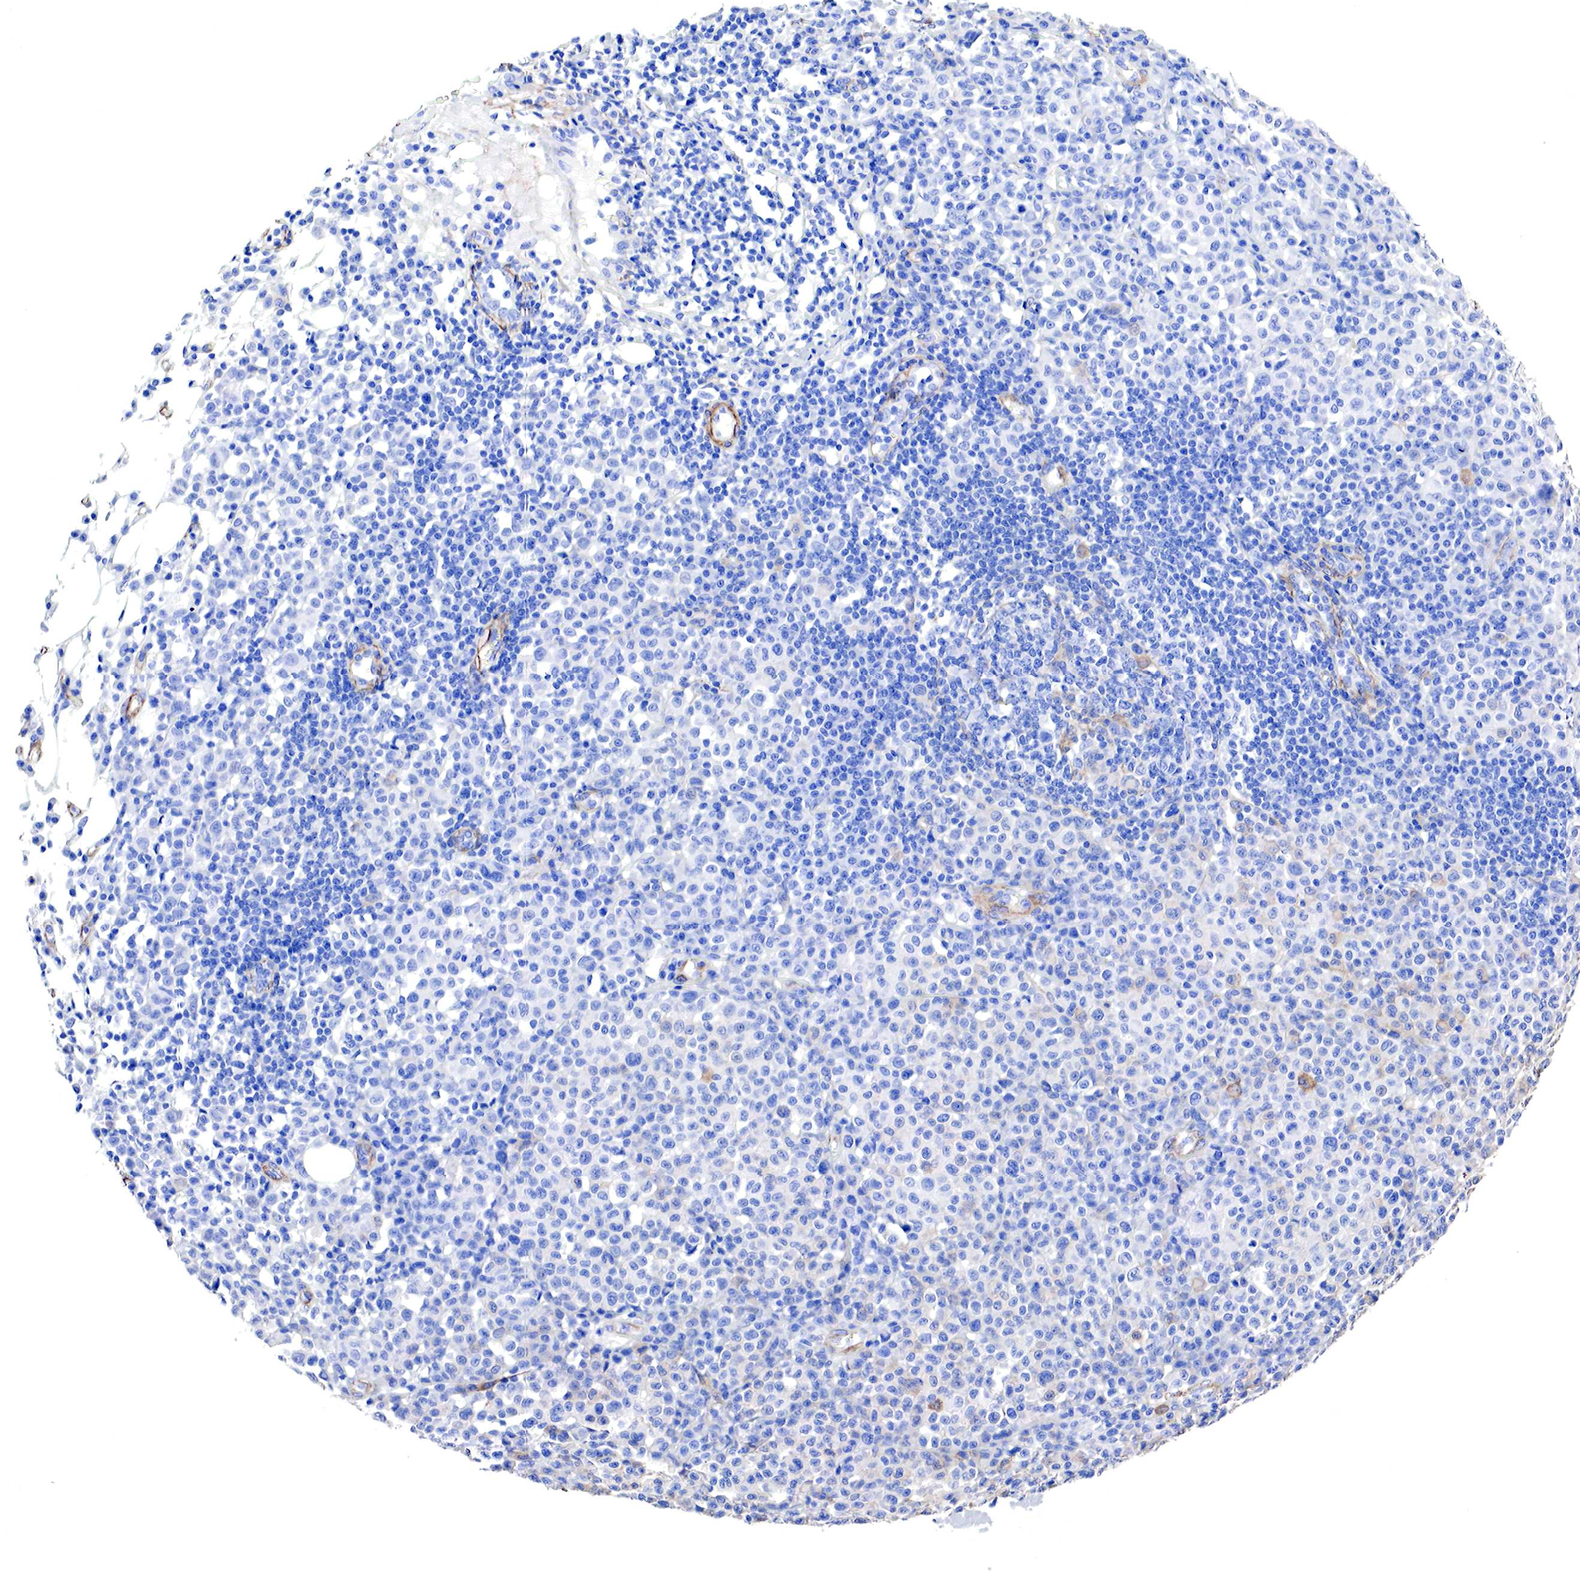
{"staining": {"intensity": "negative", "quantity": "none", "location": "none"}, "tissue": "melanoma", "cell_type": "Tumor cells", "image_type": "cancer", "snomed": [{"axis": "morphology", "description": "Malignant melanoma, Metastatic site"}, {"axis": "topography", "description": "Skin"}], "caption": "Tumor cells are negative for protein expression in human melanoma.", "gene": "TPM1", "patient": {"sex": "male", "age": 32}}